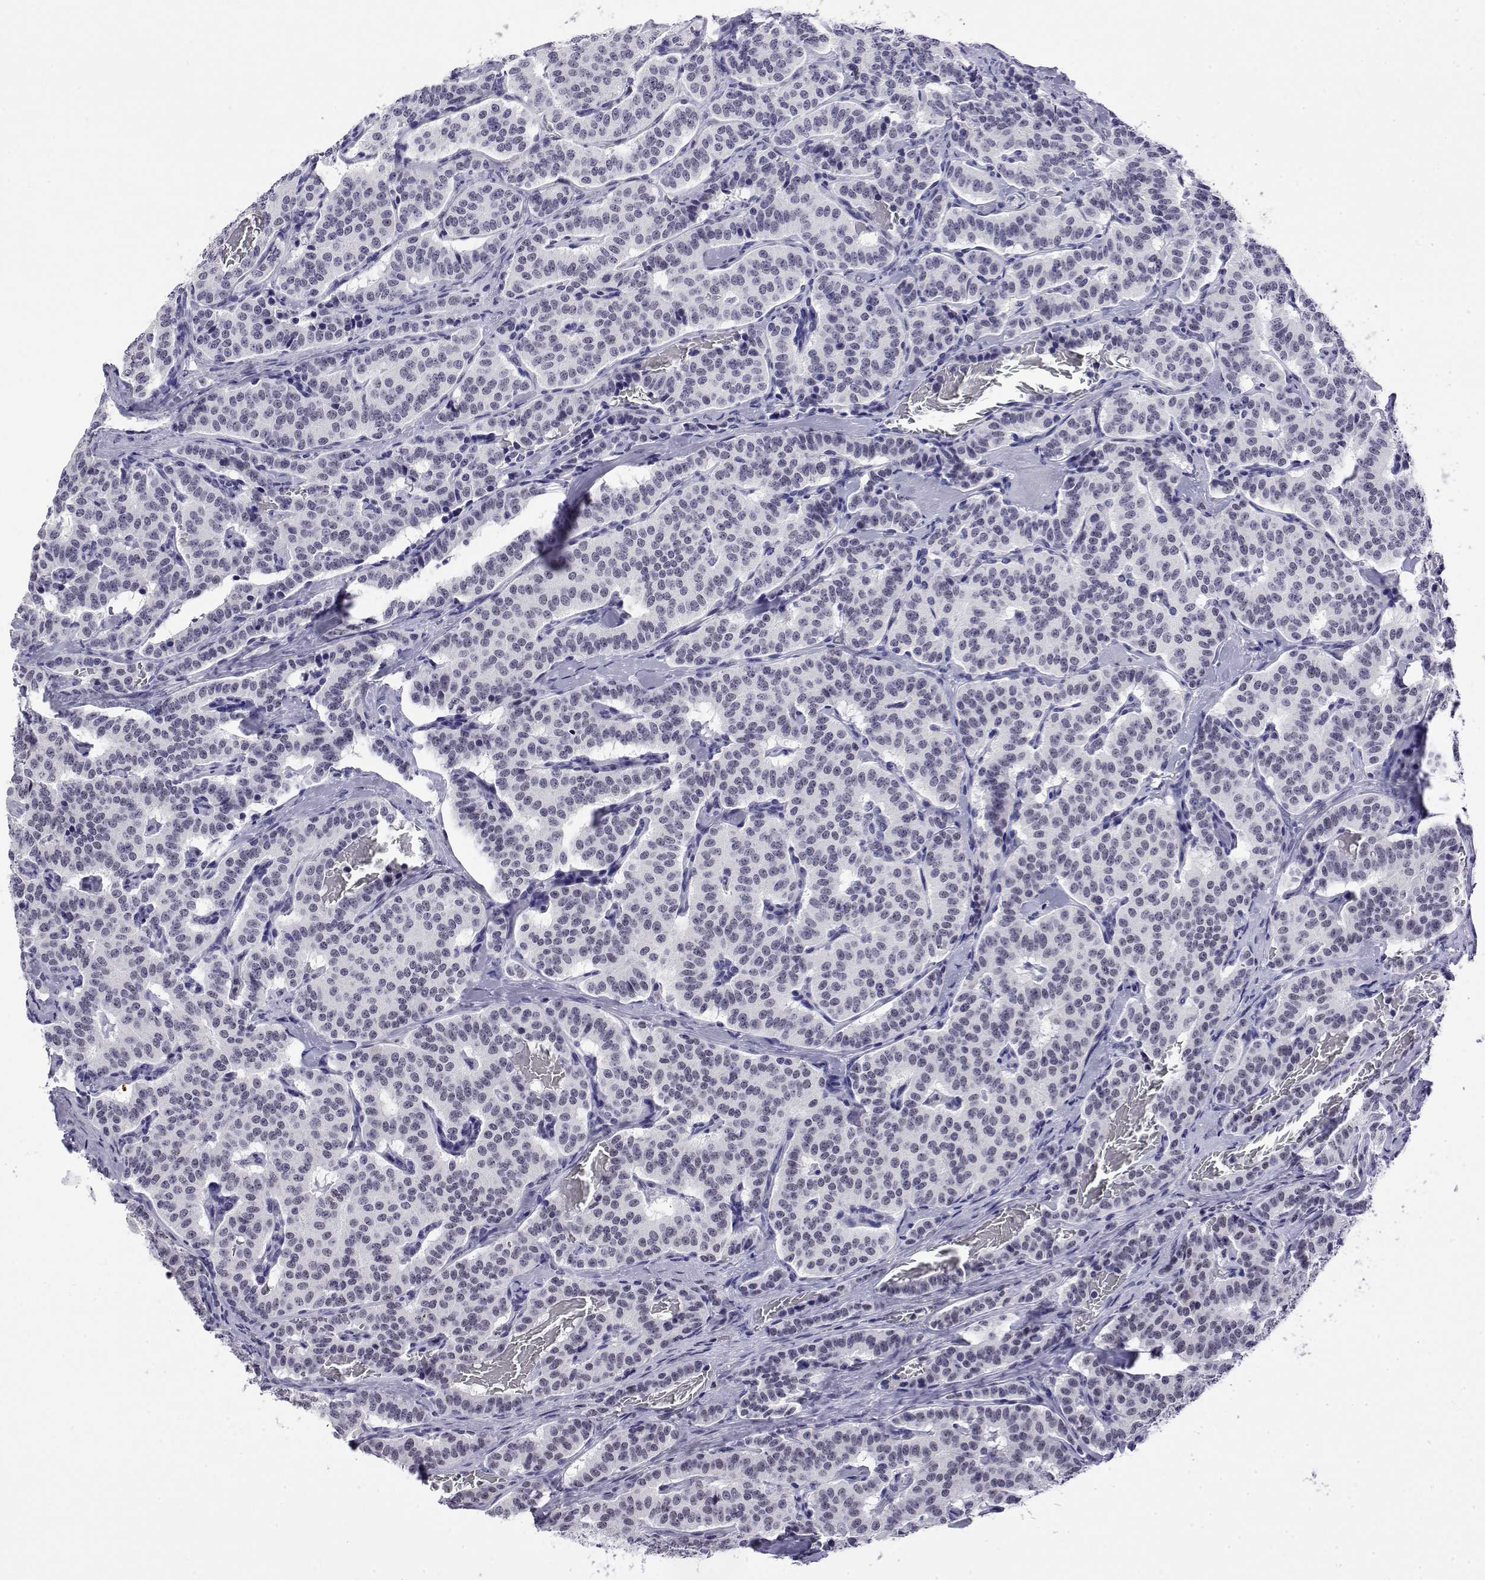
{"staining": {"intensity": "negative", "quantity": "none", "location": "none"}, "tissue": "carcinoid", "cell_type": "Tumor cells", "image_type": "cancer", "snomed": [{"axis": "morphology", "description": "Carcinoid, malignant, NOS"}, {"axis": "topography", "description": "Lung"}], "caption": "This is a image of immunohistochemistry staining of carcinoid (malignant), which shows no expression in tumor cells.", "gene": "POLDIP3", "patient": {"sex": "female", "age": 46}}